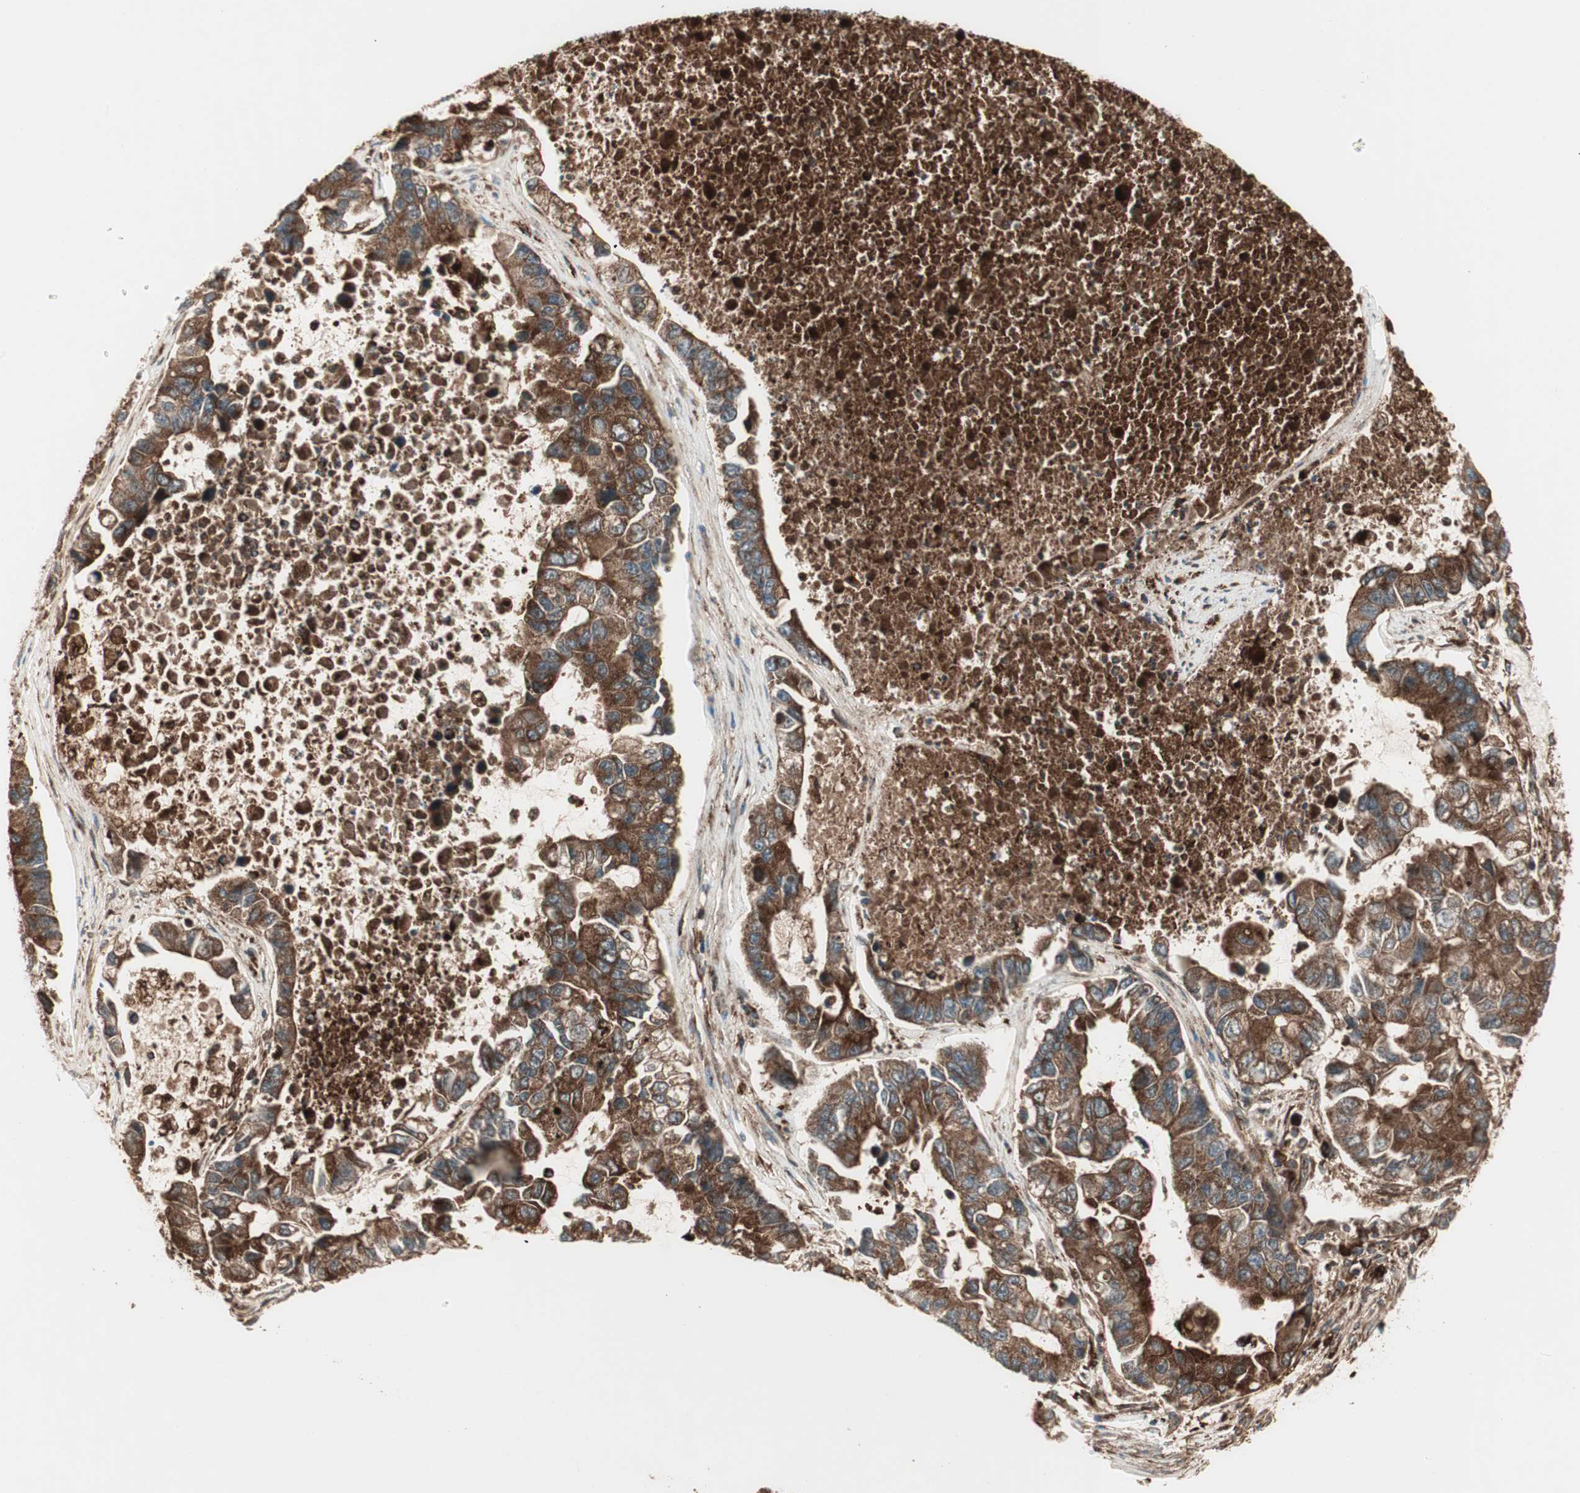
{"staining": {"intensity": "strong", "quantity": "25%-75%", "location": "cytoplasmic/membranous"}, "tissue": "lung cancer", "cell_type": "Tumor cells", "image_type": "cancer", "snomed": [{"axis": "morphology", "description": "Adenocarcinoma, NOS"}, {"axis": "topography", "description": "Lung"}], "caption": "Immunohistochemistry of human lung adenocarcinoma demonstrates high levels of strong cytoplasmic/membranous expression in approximately 25%-75% of tumor cells.", "gene": "ATP6V1G1", "patient": {"sex": "female", "age": 51}}